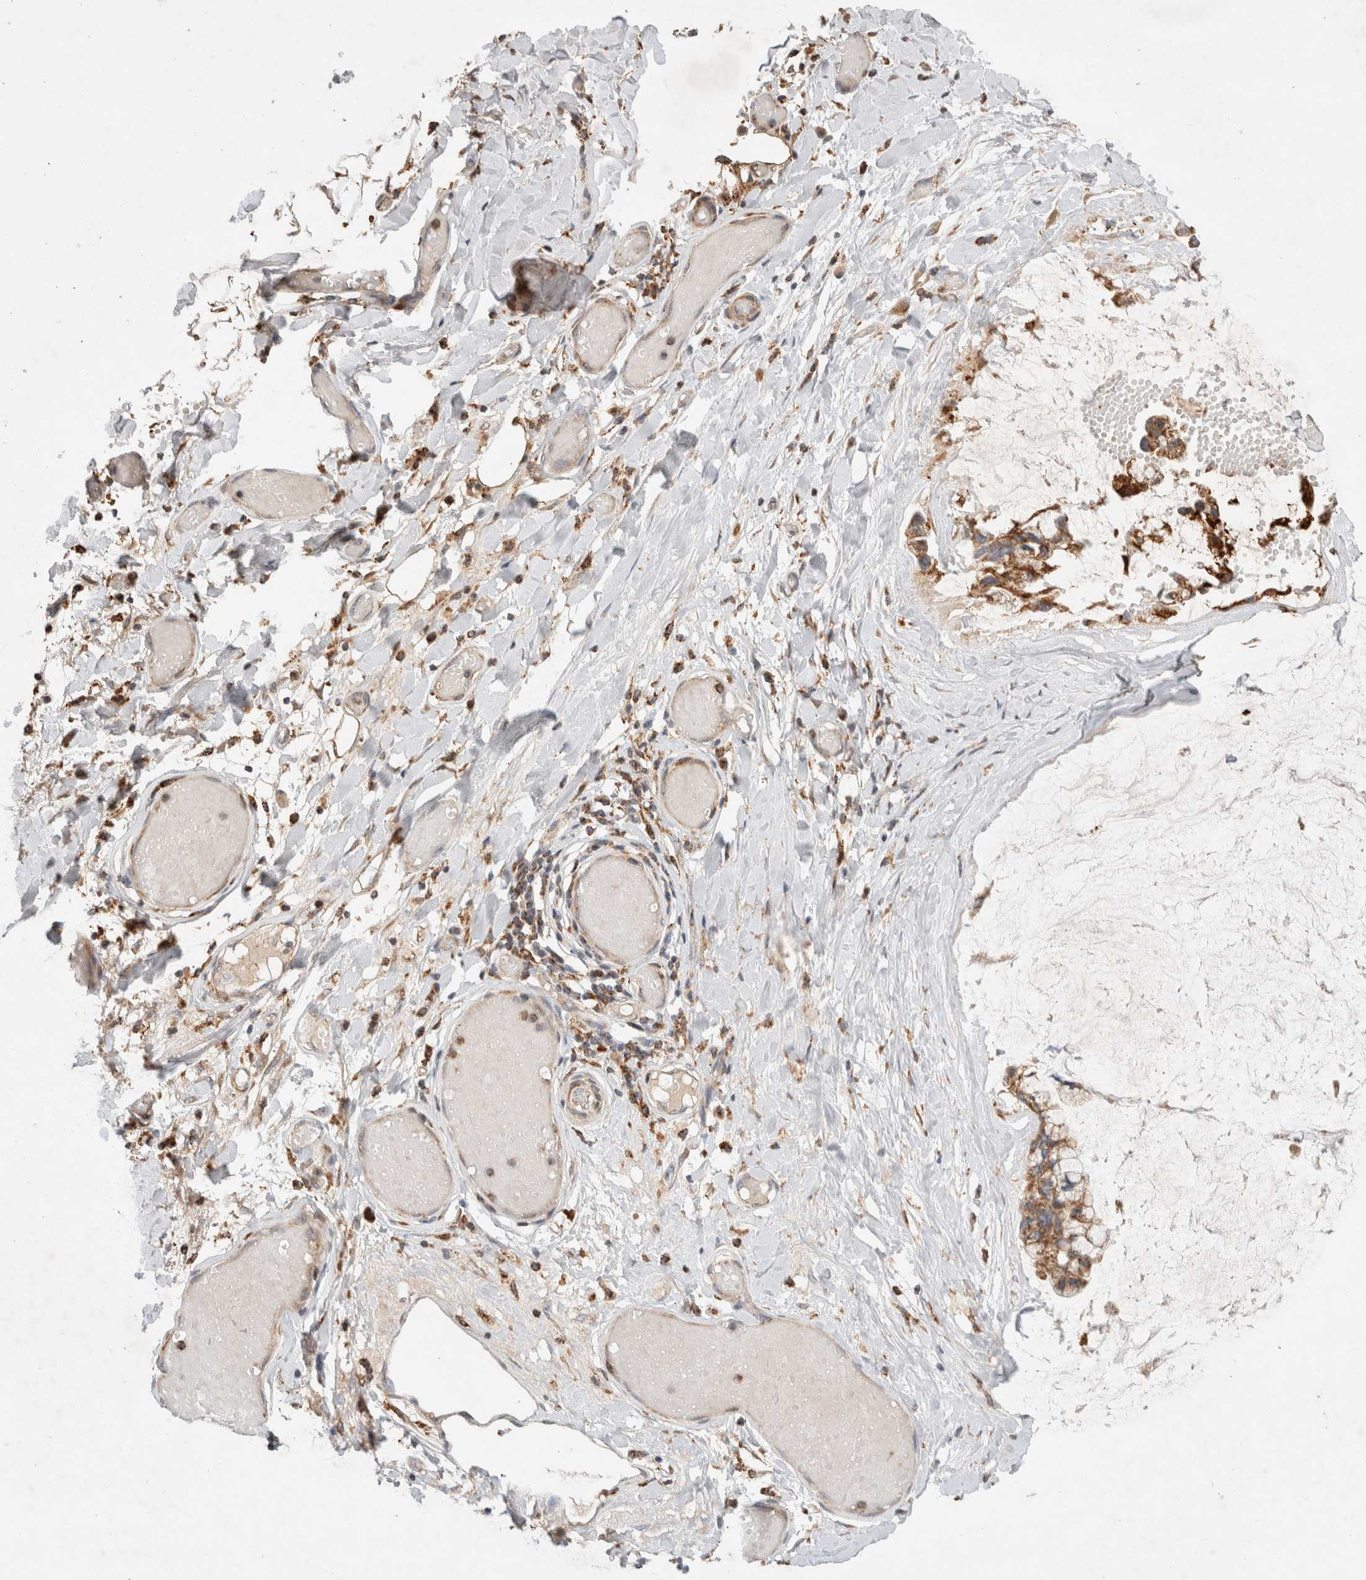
{"staining": {"intensity": "moderate", "quantity": ">75%", "location": "cytoplasmic/membranous"}, "tissue": "ovarian cancer", "cell_type": "Tumor cells", "image_type": "cancer", "snomed": [{"axis": "morphology", "description": "Cystadenocarcinoma, mucinous, NOS"}, {"axis": "topography", "description": "Ovary"}], "caption": "The photomicrograph displays staining of ovarian cancer (mucinous cystadenocarcinoma), revealing moderate cytoplasmic/membranous protein expression (brown color) within tumor cells. The staining is performed using DAB (3,3'-diaminobenzidine) brown chromogen to label protein expression. The nuclei are counter-stained blue using hematoxylin.", "gene": "HROB", "patient": {"sex": "female", "age": 39}}